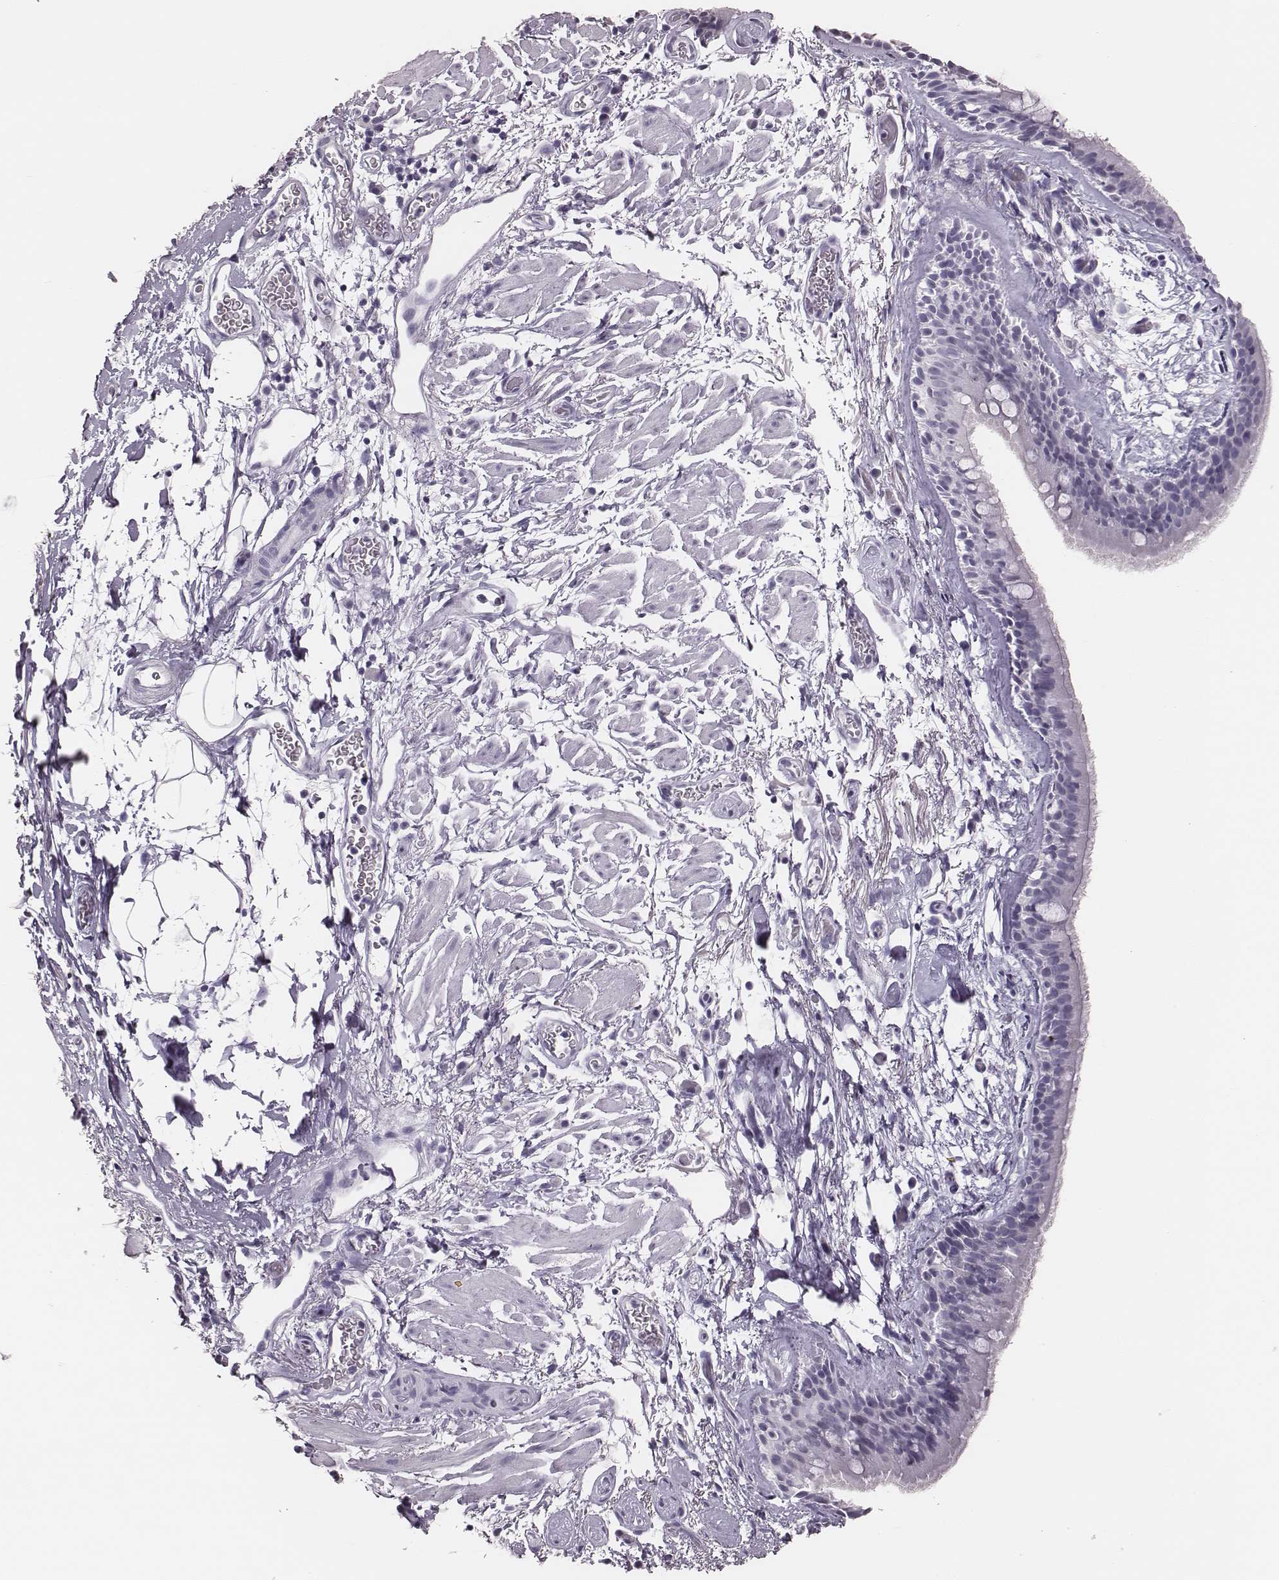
{"staining": {"intensity": "negative", "quantity": "none", "location": "none"}, "tissue": "bronchus", "cell_type": "Respiratory epithelial cells", "image_type": "normal", "snomed": [{"axis": "morphology", "description": "Normal tissue, NOS"}, {"axis": "topography", "description": "Cartilage tissue"}, {"axis": "topography", "description": "Bronchus"}], "caption": "Bronchus stained for a protein using immunohistochemistry (IHC) displays no expression respiratory epithelial cells.", "gene": "H1", "patient": {"sex": "male", "age": 58}}